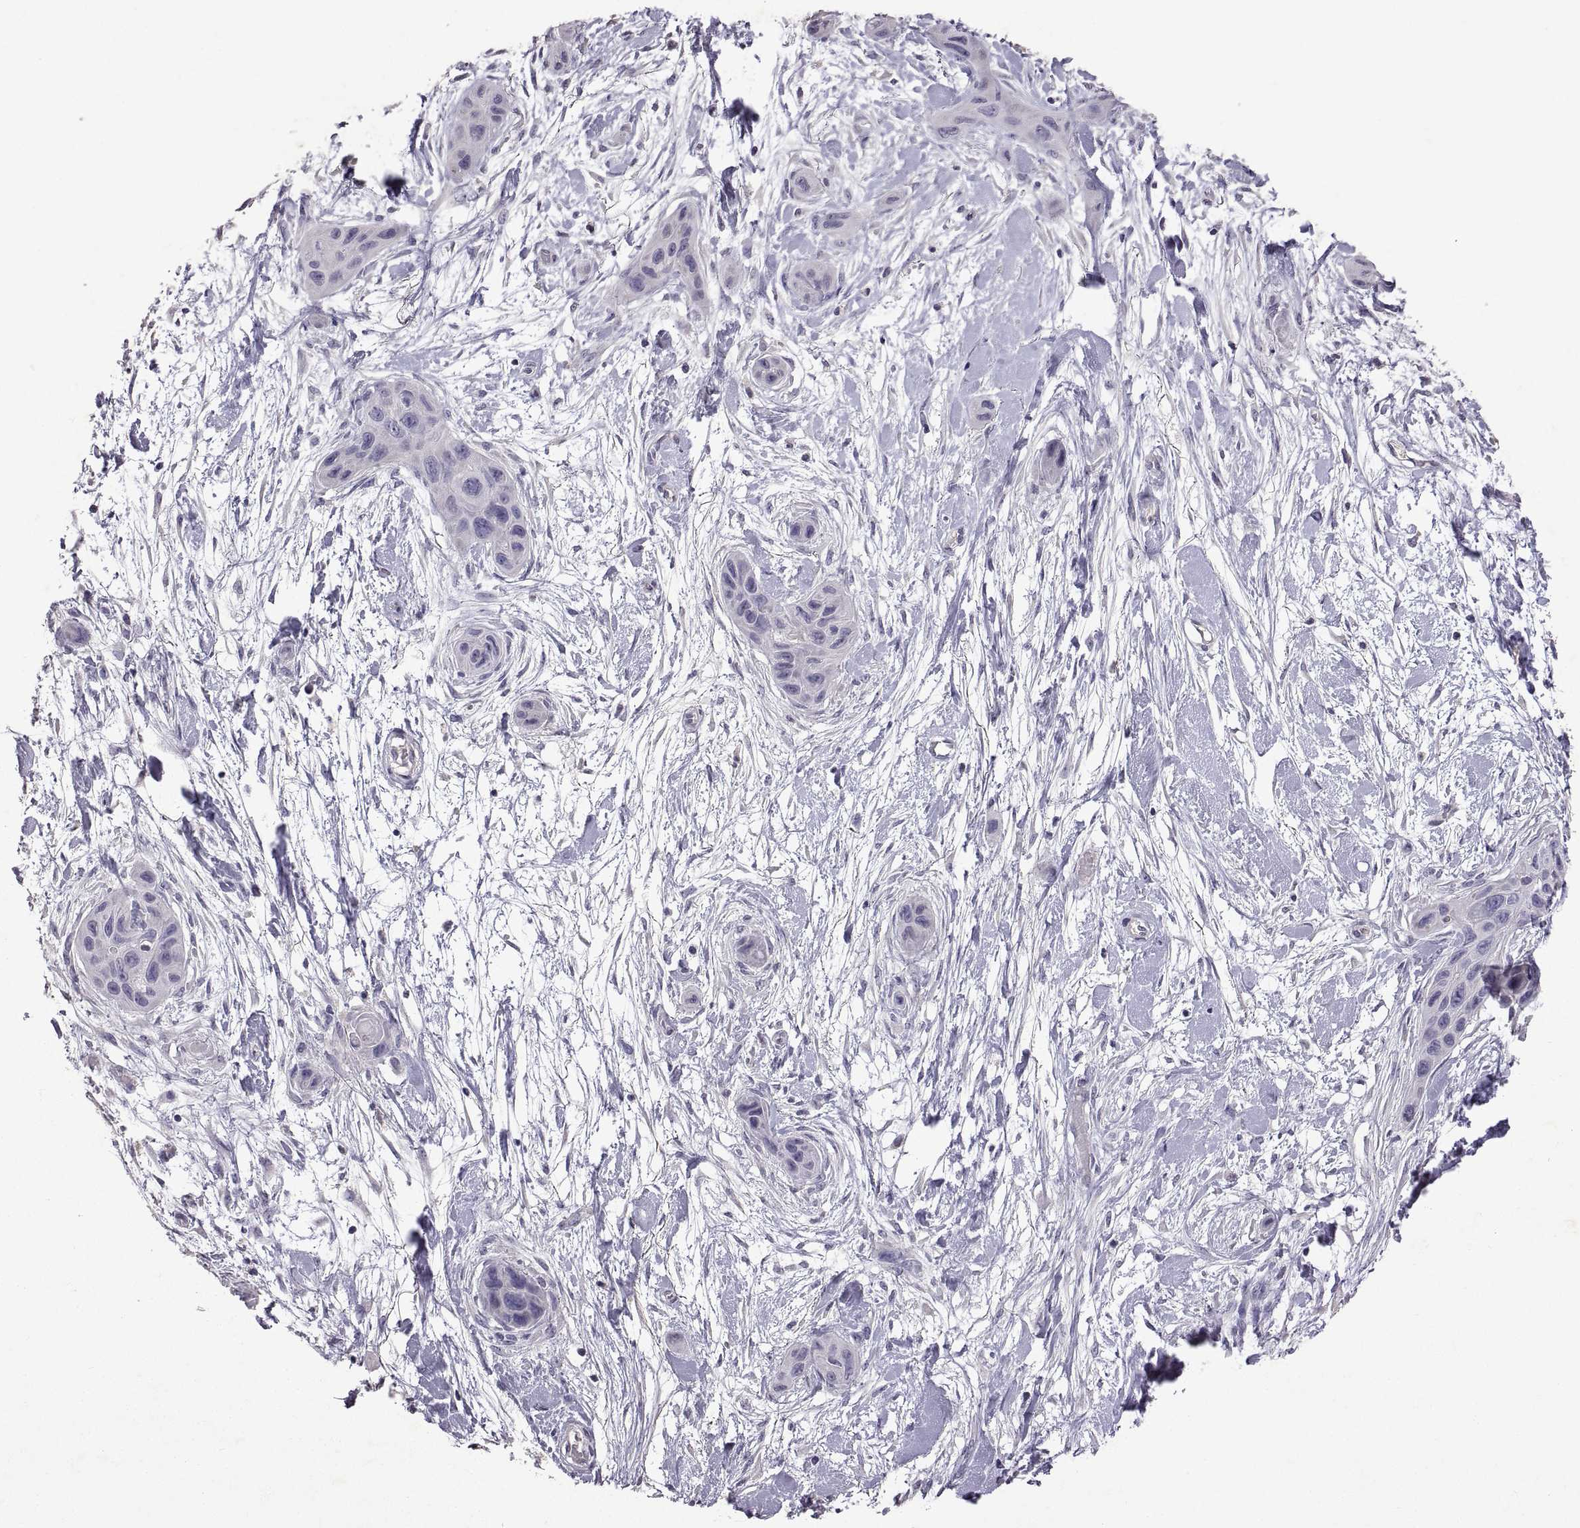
{"staining": {"intensity": "negative", "quantity": "none", "location": "none"}, "tissue": "skin cancer", "cell_type": "Tumor cells", "image_type": "cancer", "snomed": [{"axis": "morphology", "description": "Squamous cell carcinoma, NOS"}, {"axis": "topography", "description": "Skin"}], "caption": "The histopathology image reveals no significant expression in tumor cells of skin cancer (squamous cell carcinoma).", "gene": "DEFB136", "patient": {"sex": "male", "age": 79}}